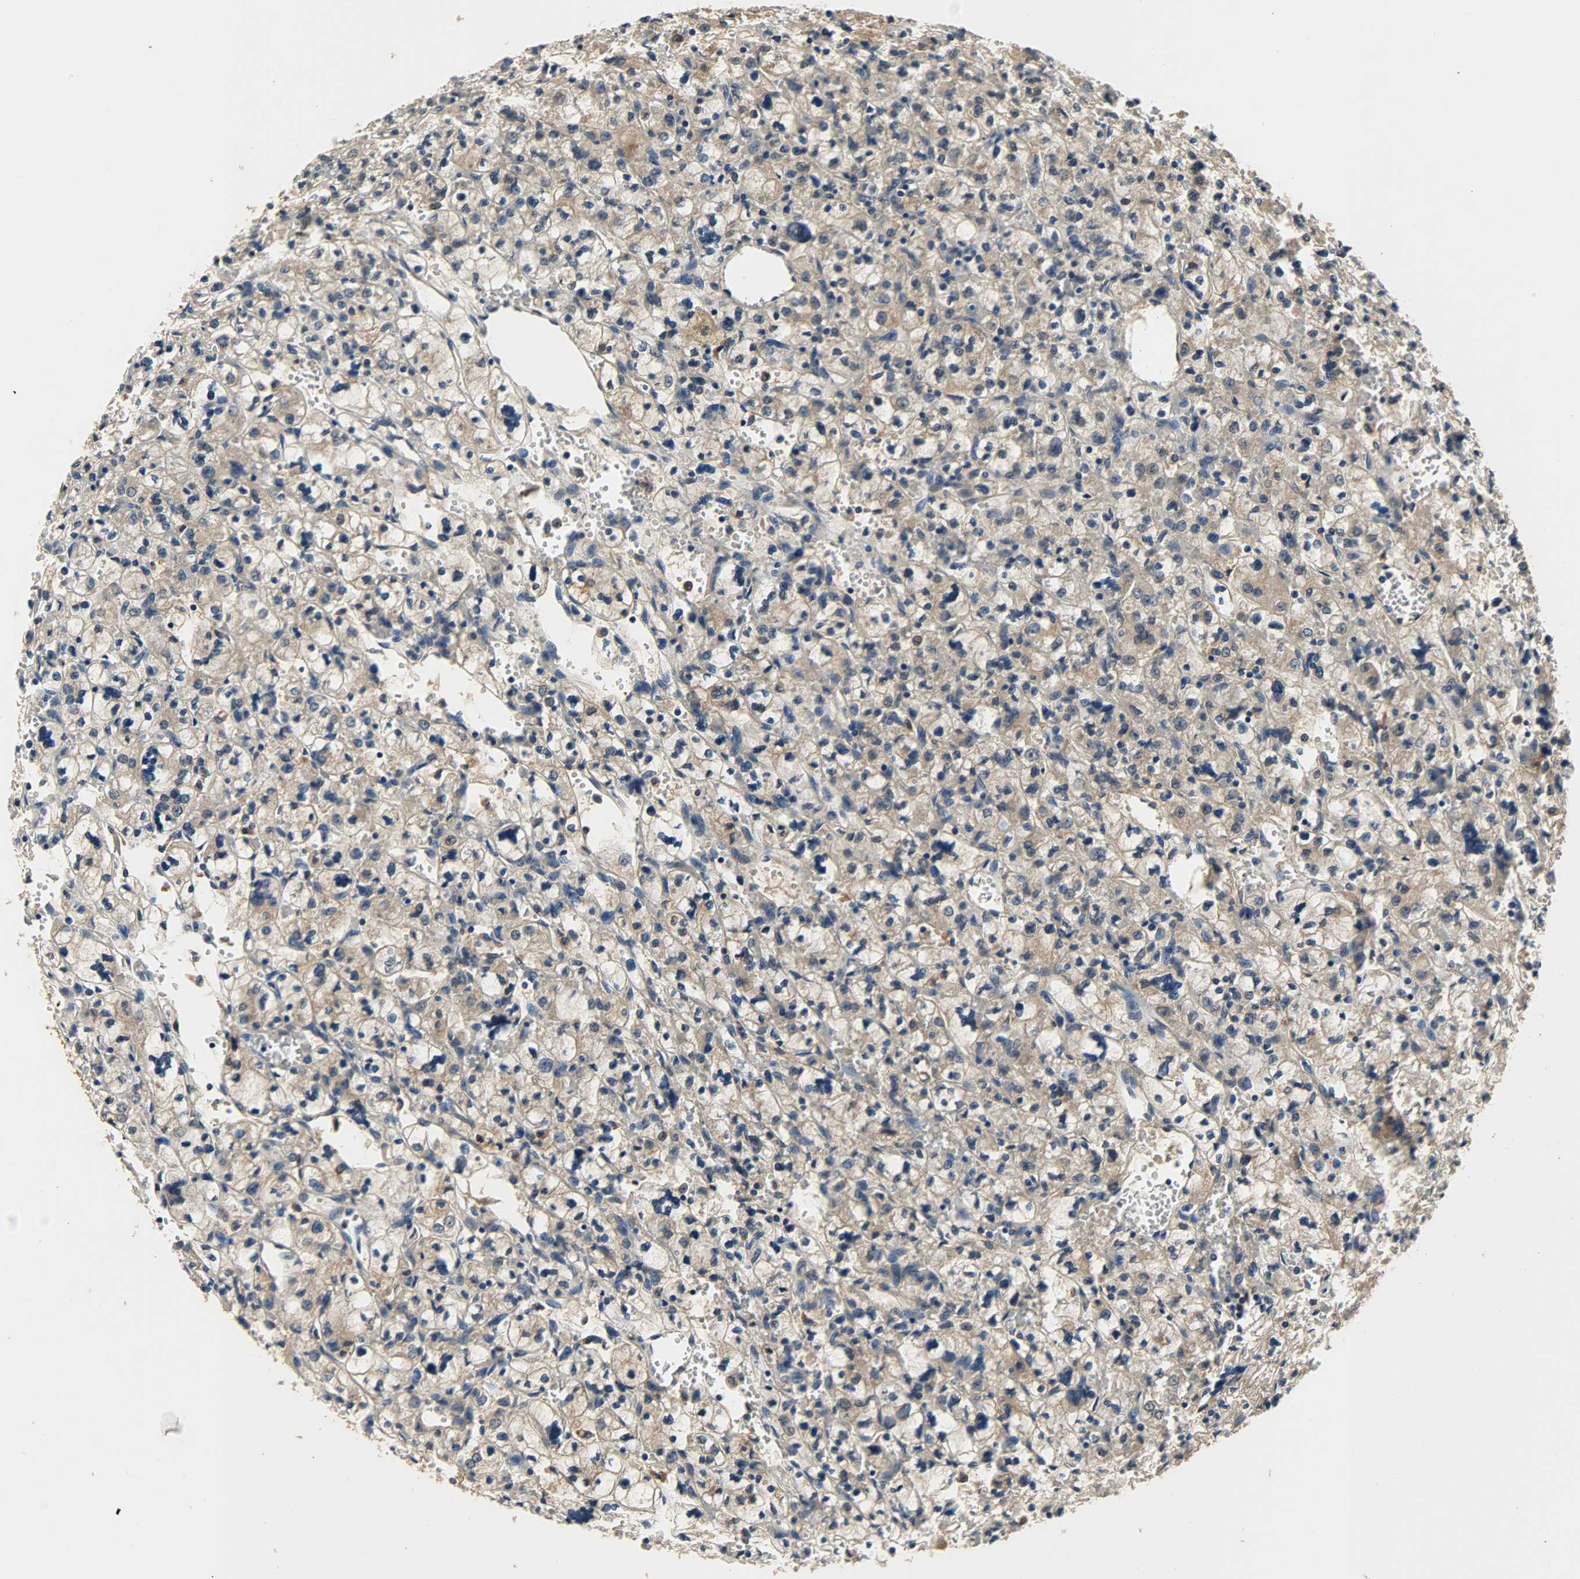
{"staining": {"intensity": "strong", "quantity": ">75%", "location": "cytoplasmic/membranous,nuclear"}, "tissue": "renal cancer", "cell_type": "Tumor cells", "image_type": "cancer", "snomed": [{"axis": "morphology", "description": "Adenocarcinoma, NOS"}, {"axis": "topography", "description": "Kidney"}], "caption": "A brown stain highlights strong cytoplasmic/membranous and nuclear staining of a protein in human renal cancer (adenocarcinoma) tumor cells. (DAB IHC with brightfield microscopy, high magnification).", "gene": "EIF4EBP1", "patient": {"sex": "female", "age": 83}}